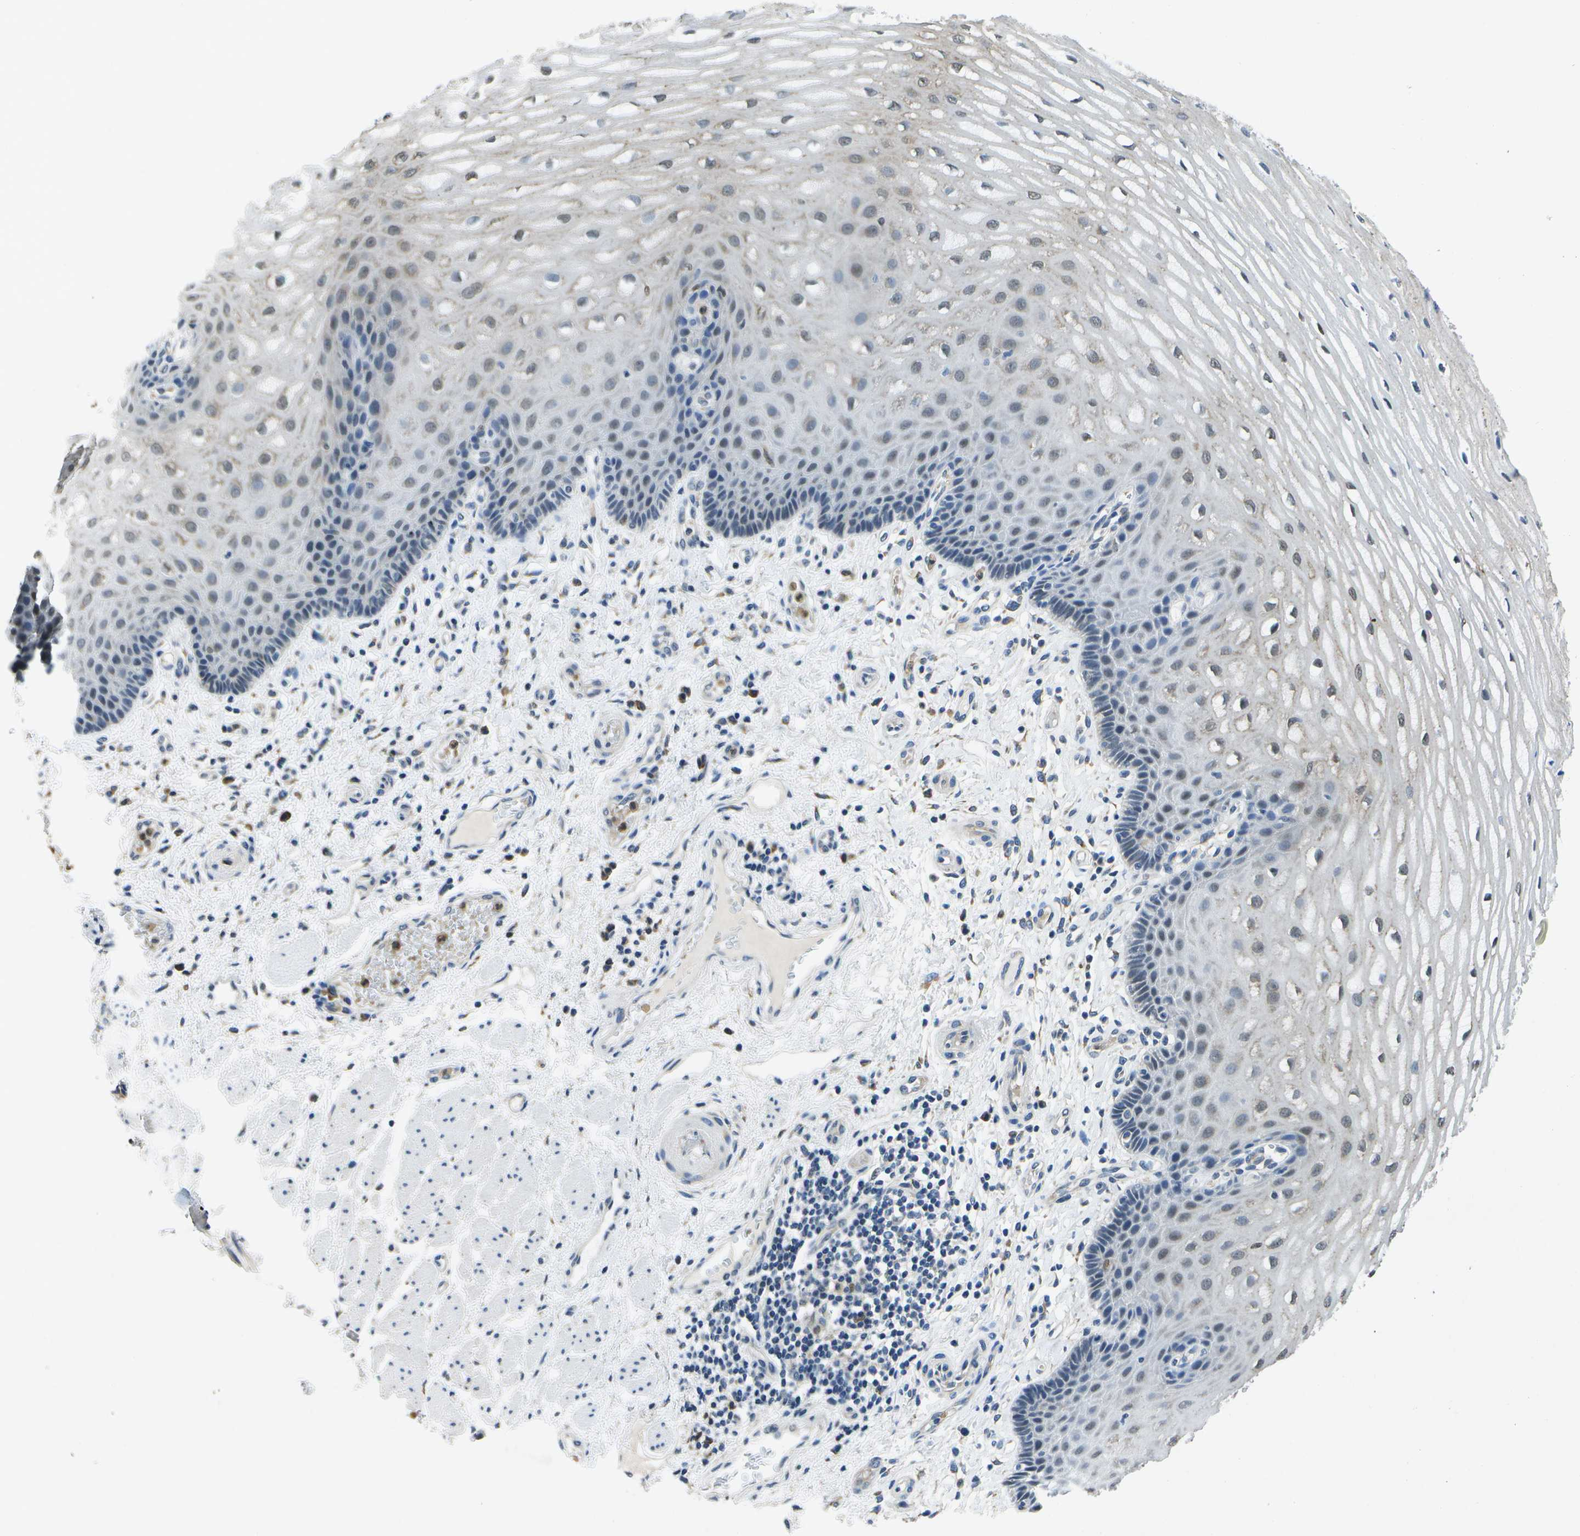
{"staining": {"intensity": "weak", "quantity": "<25%", "location": "cytoplasmic/membranous,nuclear"}, "tissue": "esophagus", "cell_type": "Squamous epithelial cells", "image_type": "normal", "snomed": [{"axis": "morphology", "description": "Normal tissue, NOS"}, {"axis": "topography", "description": "Esophagus"}], "caption": "Squamous epithelial cells show no significant expression in normal esophagus. (Brightfield microscopy of DAB immunohistochemistry (IHC) at high magnification).", "gene": "DSE", "patient": {"sex": "male", "age": 54}}